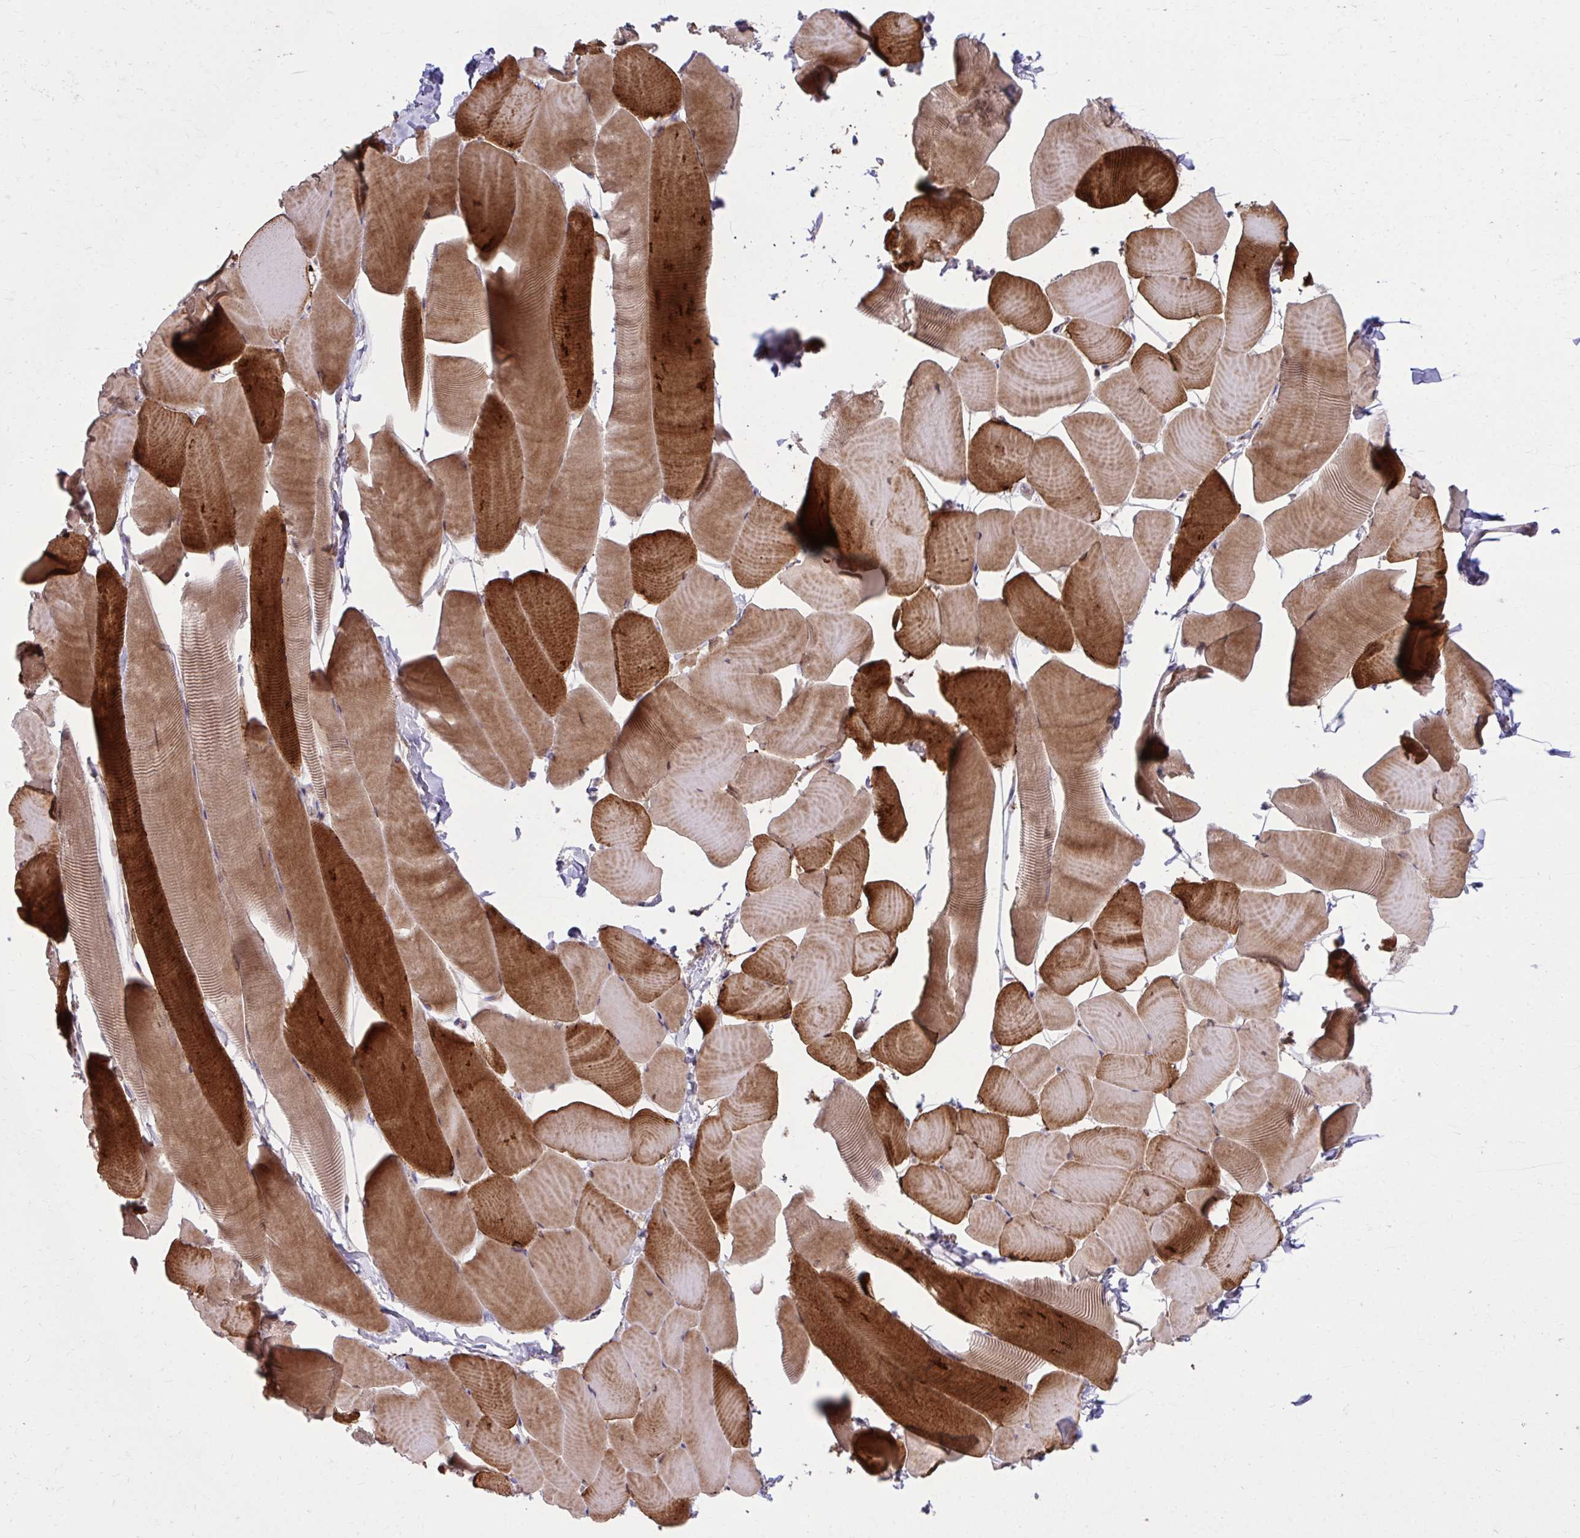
{"staining": {"intensity": "strong", "quantity": ">75%", "location": "cytoplasmic/membranous"}, "tissue": "skeletal muscle", "cell_type": "Myocytes", "image_type": "normal", "snomed": [{"axis": "morphology", "description": "Normal tissue, NOS"}, {"axis": "topography", "description": "Skeletal muscle"}], "caption": "Immunohistochemistry photomicrograph of benign skeletal muscle stained for a protein (brown), which displays high levels of strong cytoplasmic/membranous positivity in approximately >75% of myocytes.", "gene": "C16orf54", "patient": {"sex": "male", "age": 25}}